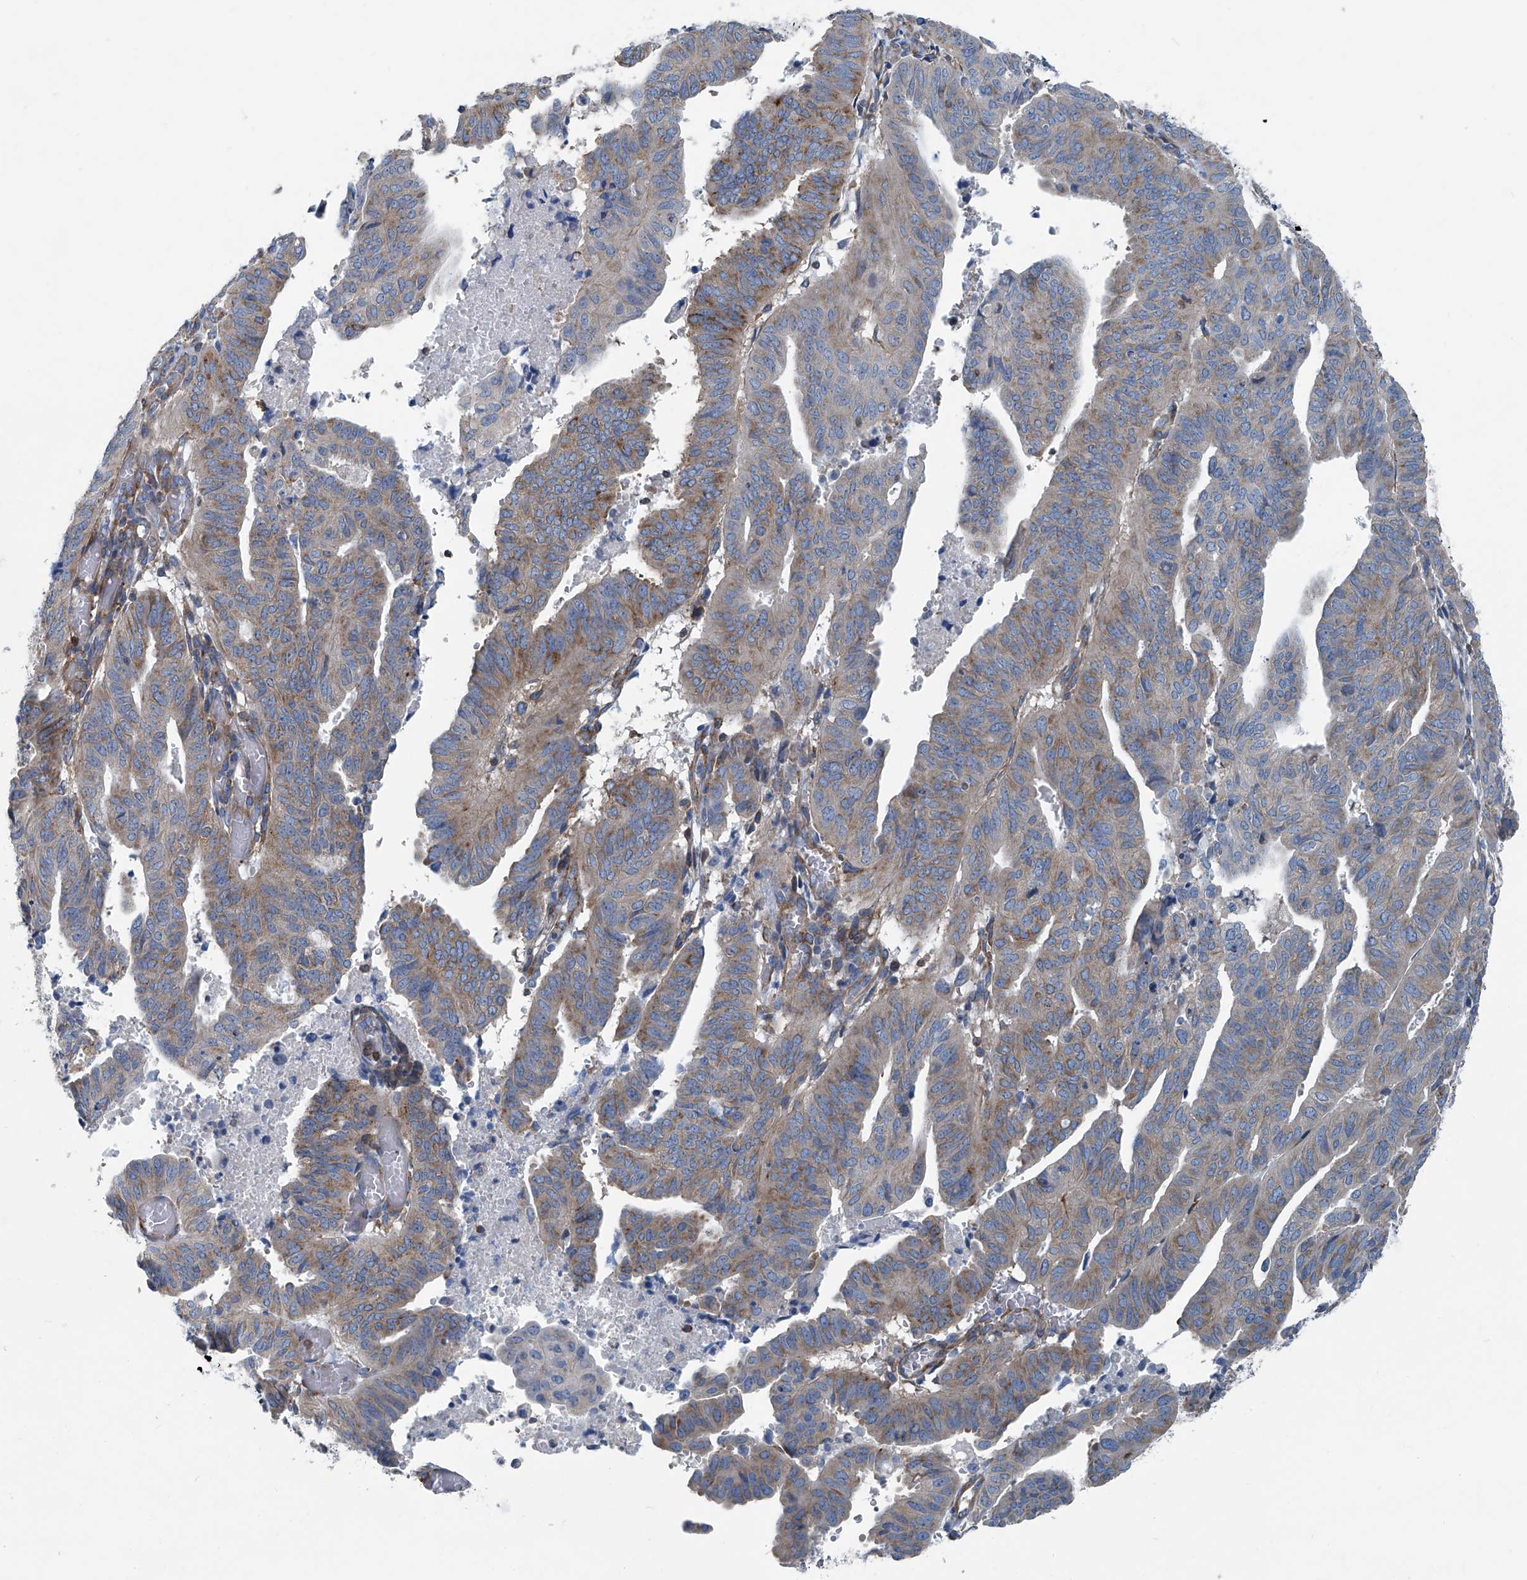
{"staining": {"intensity": "weak", "quantity": ">75%", "location": "cytoplasmic/membranous"}, "tissue": "endometrial cancer", "cell_type": "Tumor cells", "image_type": "cancer", "snomed": [{"axis": "morphology", "description": "Adenocarcinoma, NOS"}, {"axis": "topography", "description": "Uterus"}], "caption": "This is an image of immunohistochemistry (IHC) staining of endometrial cancer, which shows weak expression in the cytoplasmic/membranous of tumor cells.", "gene": "SEPTIN7", "patient": {"sex": "female", "age": 77}}